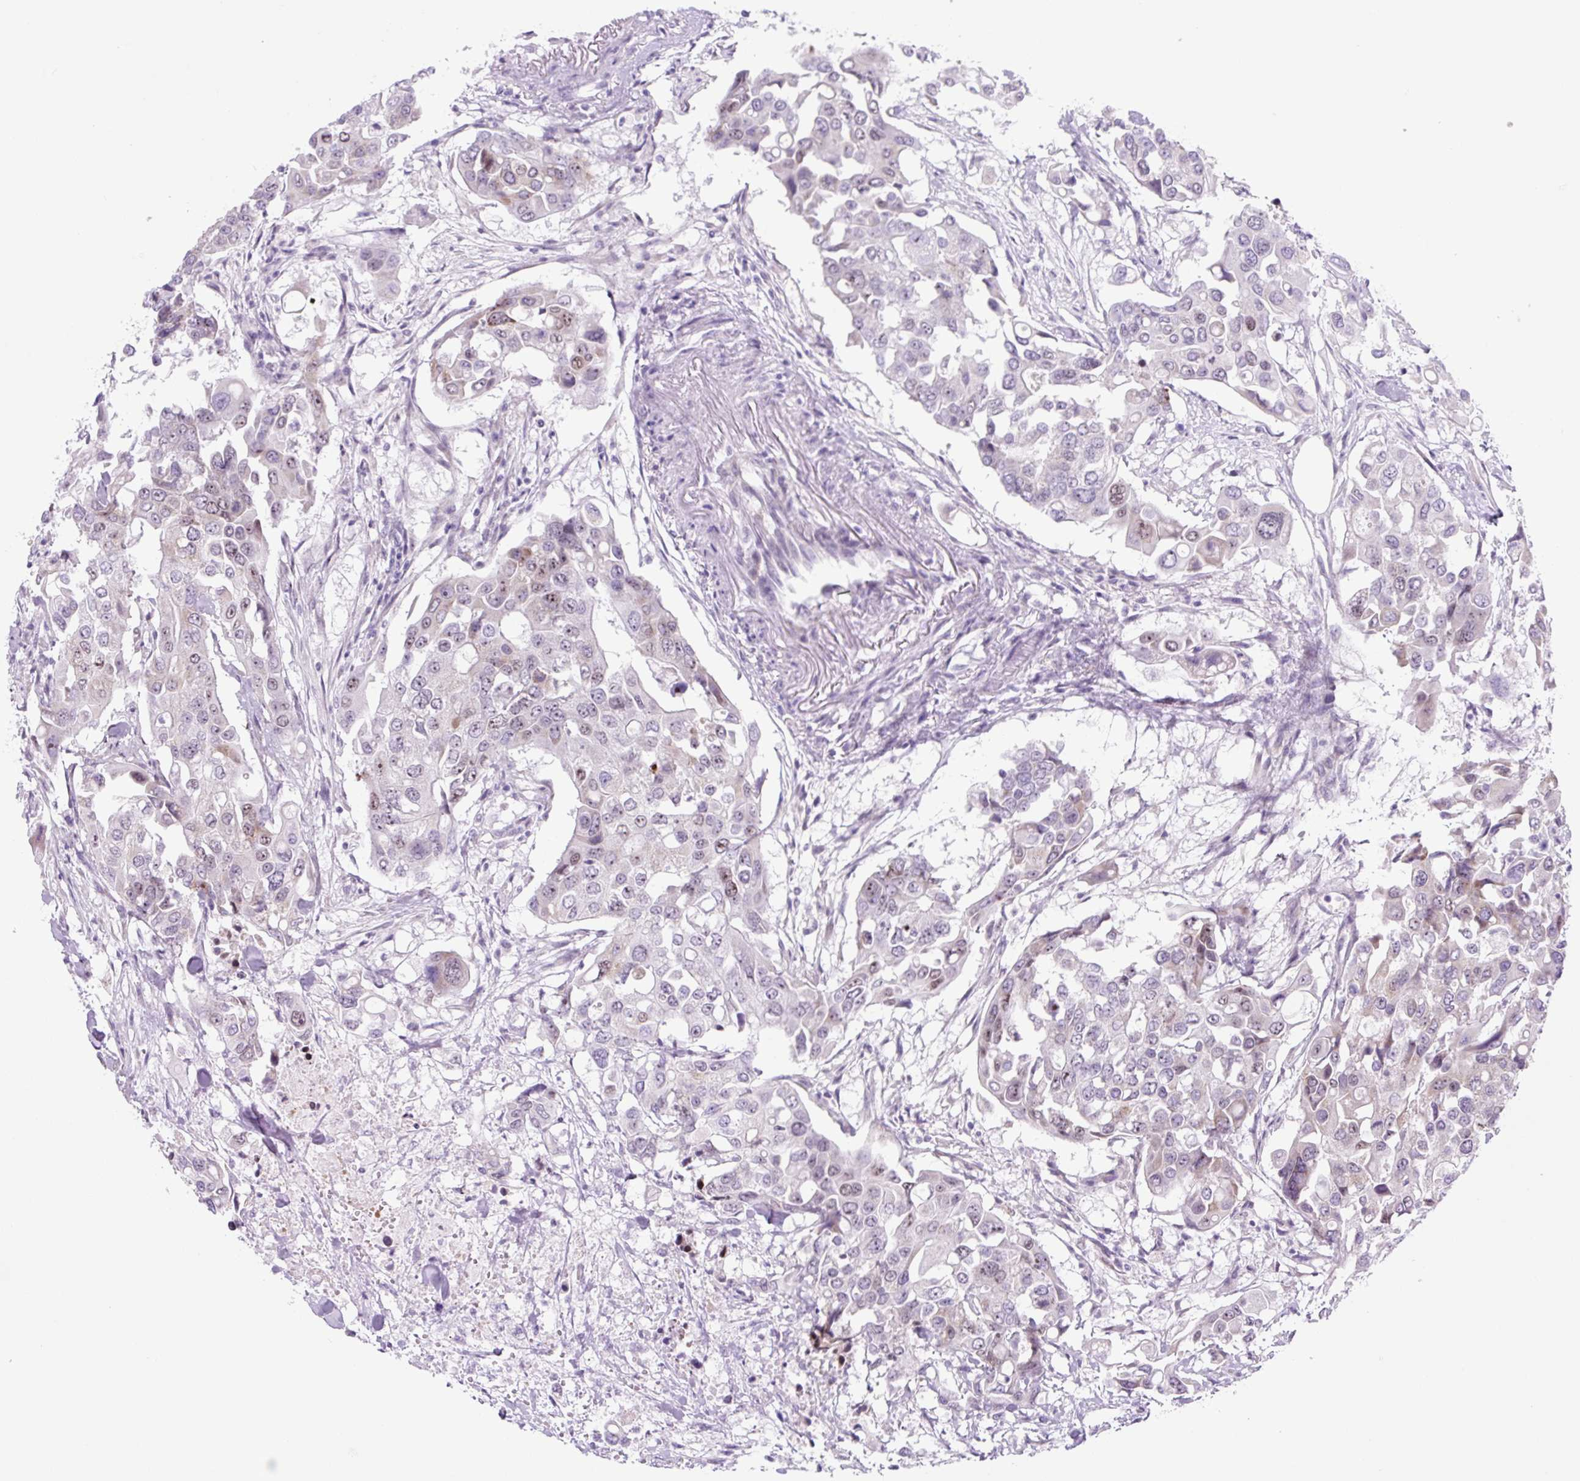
{"staining": {"intensity": "negative", "quantity": "none", "location": "none"}, "tissue": "colorectal cancer", "cell_type": "Tumor cells", "image_type": "cancer", "snomed": [{"axis": "morphology", "description": "Adenocarcinoma, NOS"}, {"axis": "topography", "description": "Colon"}], "caption": "IHC of colorectal cancer (adenocarcinoma) shows no staining in tumor cells. (DAB (3,3'-diaminobenzidine) immunohistochemistry with hematoxylin counter stain).", "gene": "RRS1", "patient": {"sex": "male", "age": 77}}